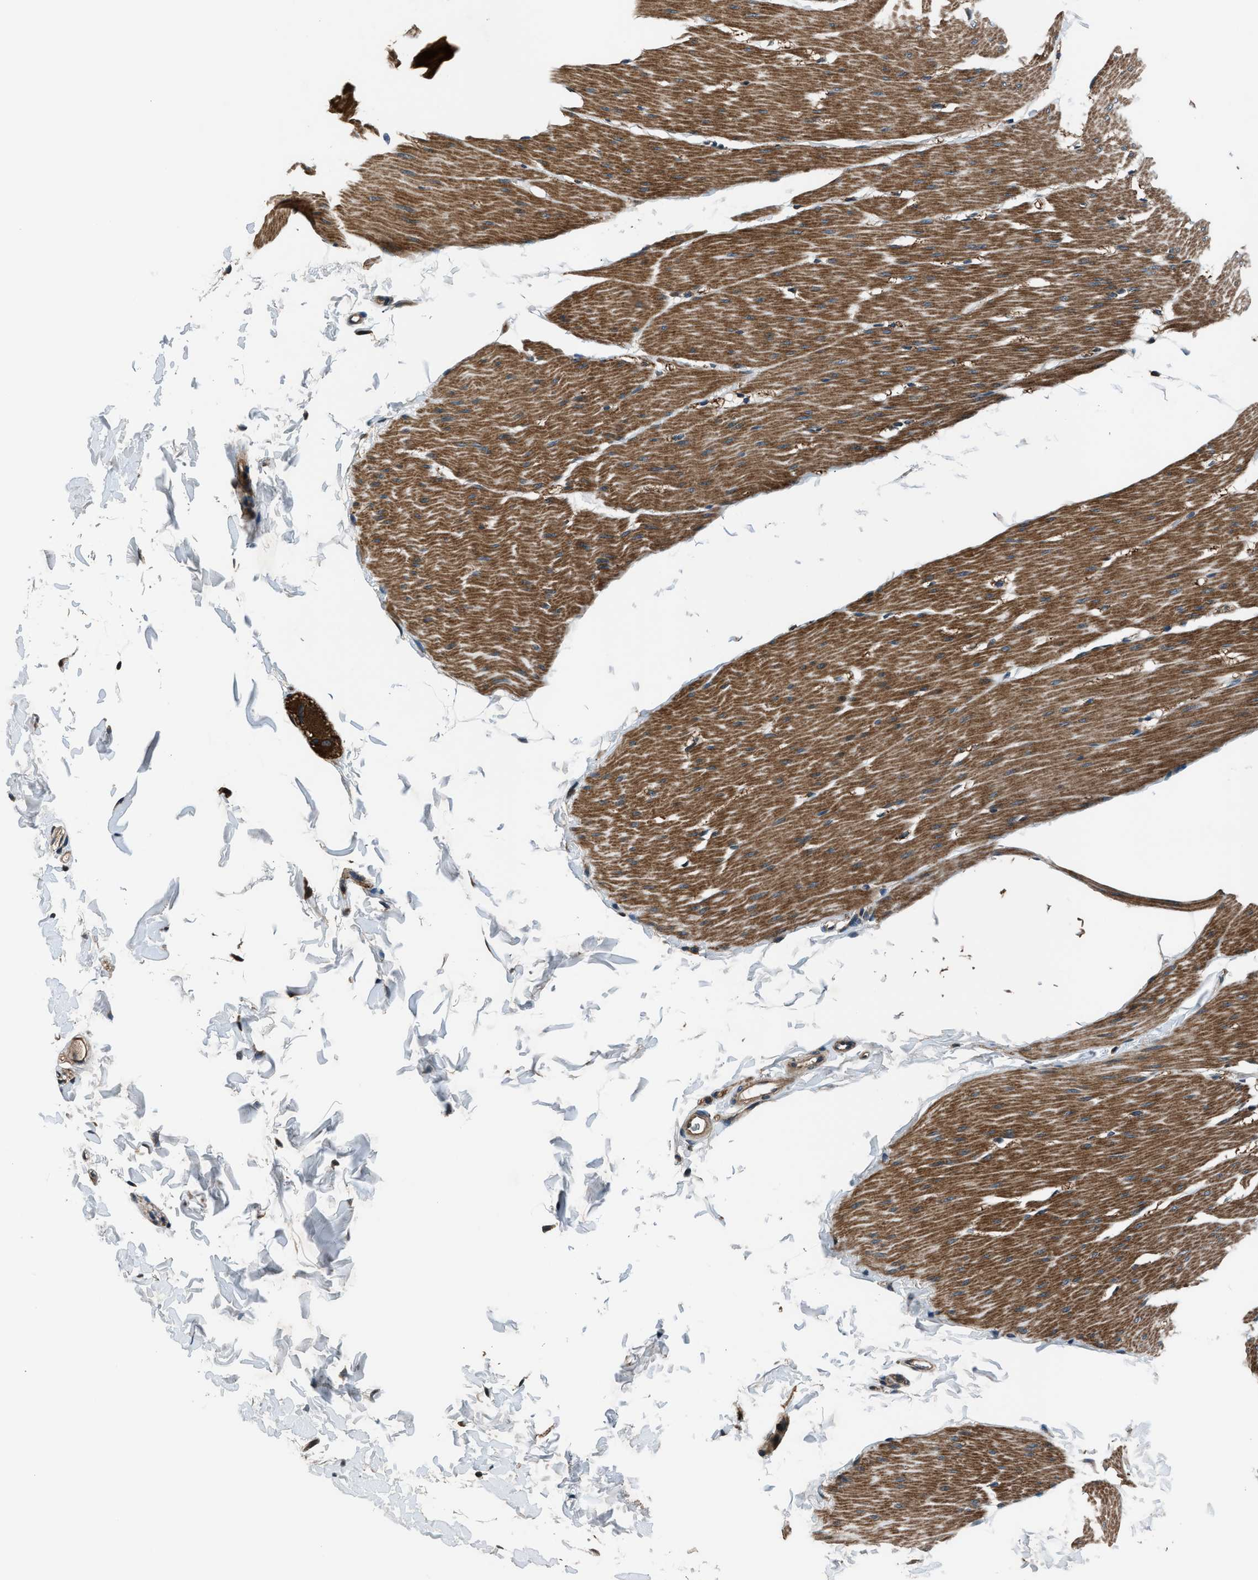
{"staining": {"intensity": "strong", "quantity": "25%-75%", "location": "cytoplasmic/membranous"}, "tissue": "smooth muscle", "cell_type": "Smooth muscle cells", "image_type": "normal", "snomed": [{"axis": "morphology", "description": "Normal tissue, NOS"}, {"axis": "topography", "description": "Smooth muscle"}, {"axis": "topography", "description": "Colon"}], "caption": "This image shows unremarkable smooth muscle stained with immunohistochemistry to label a protein in brown. The cytoplasmic/membranous of smooth muscle cells show strong positivity for the protein. Nuclei are counter-stained blue.", "gene": "ARHGEF11", "patient": {"sex": "male", "age": 67}}